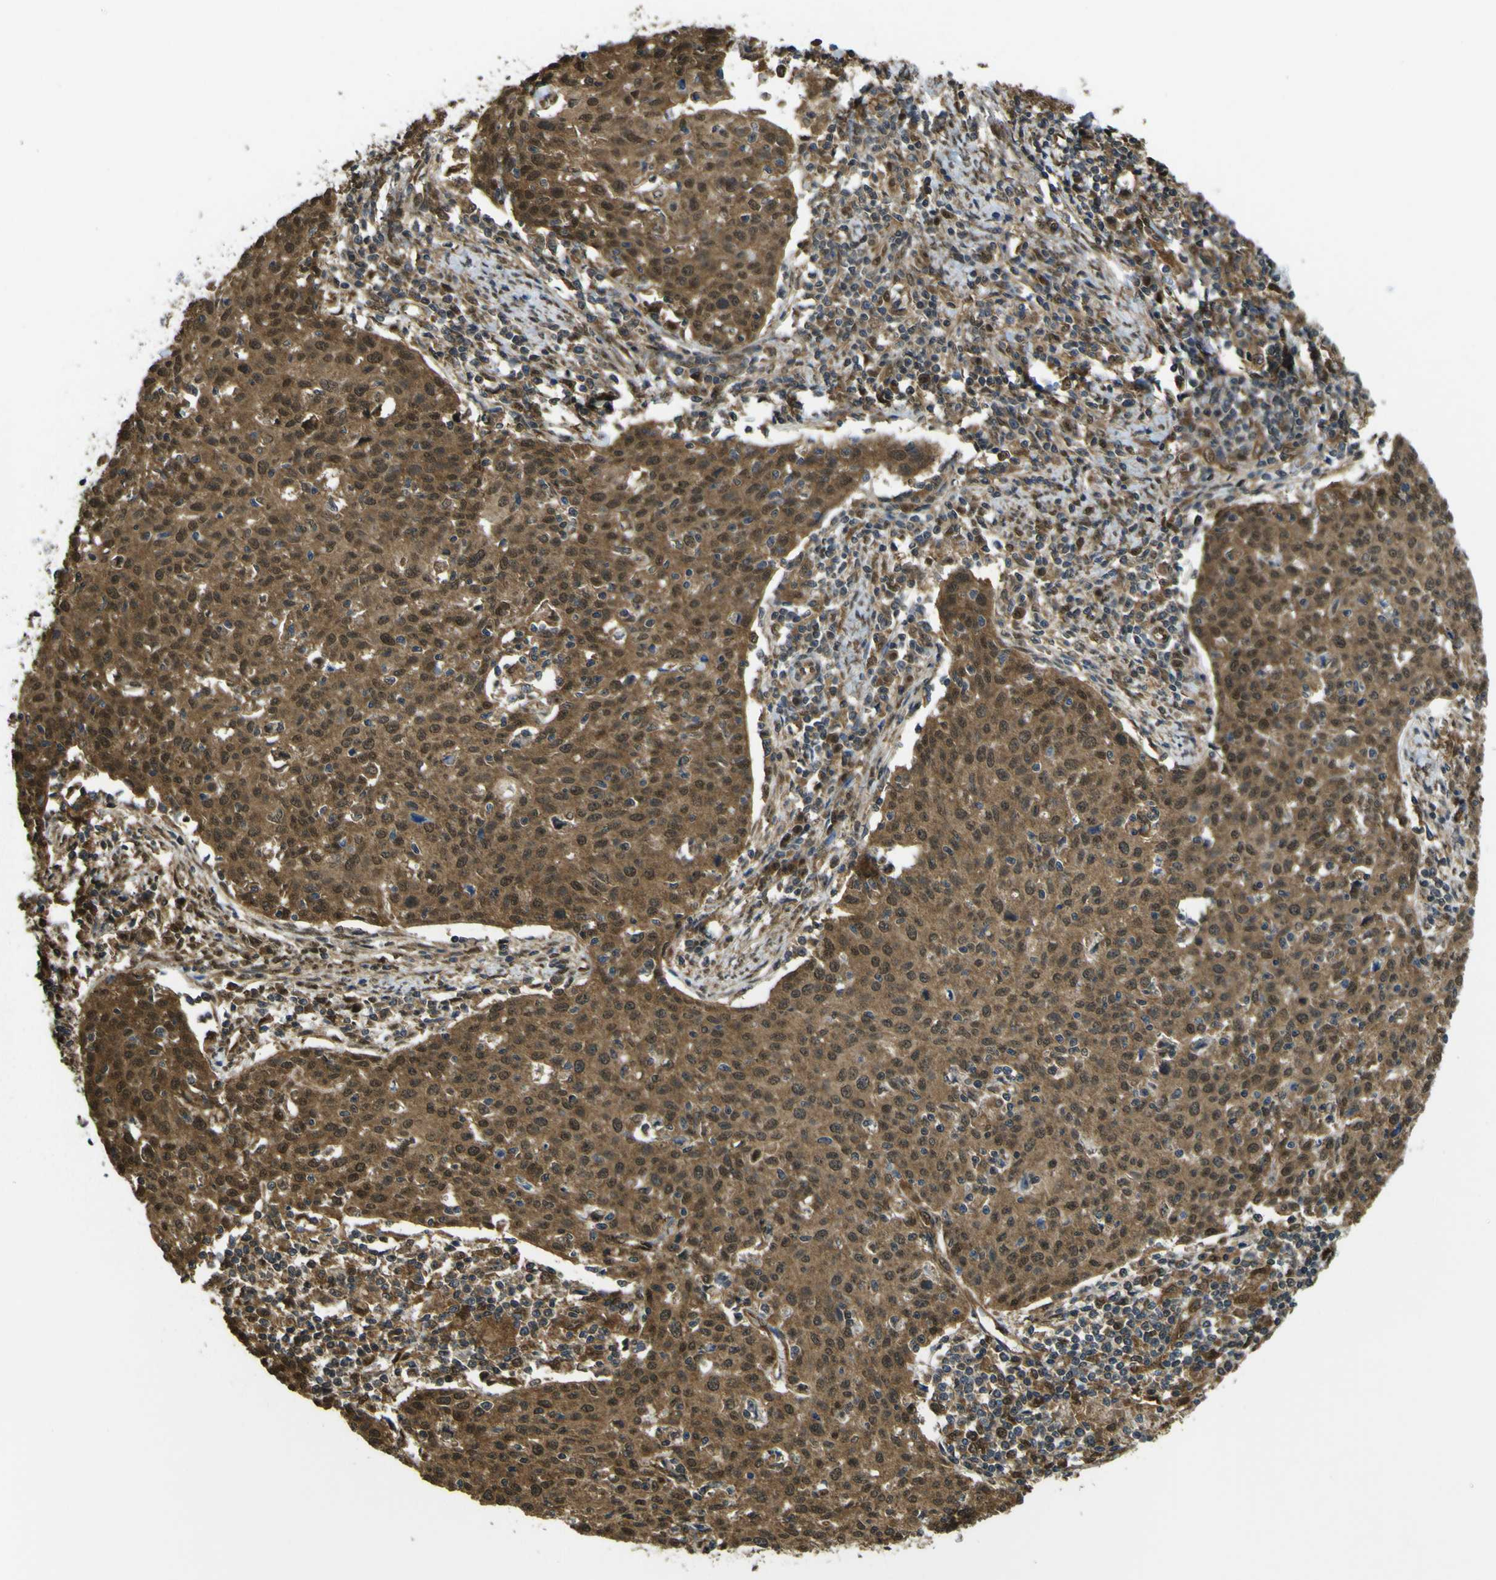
{"staining": {"intensity": "strong", "quantity": ">75%", "location": "cytoplasmic/membranous,nuclear"}, "tissue": "cervical cancer", "cell_type": "Tumor cells", "image_type": "cancer", "snomed": [{"axis": "morphology", "description": "Squamous cell carcinoma, NOS"}, {"axis": "topography", "description": "Cervix"}], "caption": "Cervical cancer stained with a brown dye reveals strong cytoplasmic/membranous and nuclear positive staining in about >75% of tumor cells.", "gene": "YWHAG", "patient": {"sex": "female", "age": 38}}